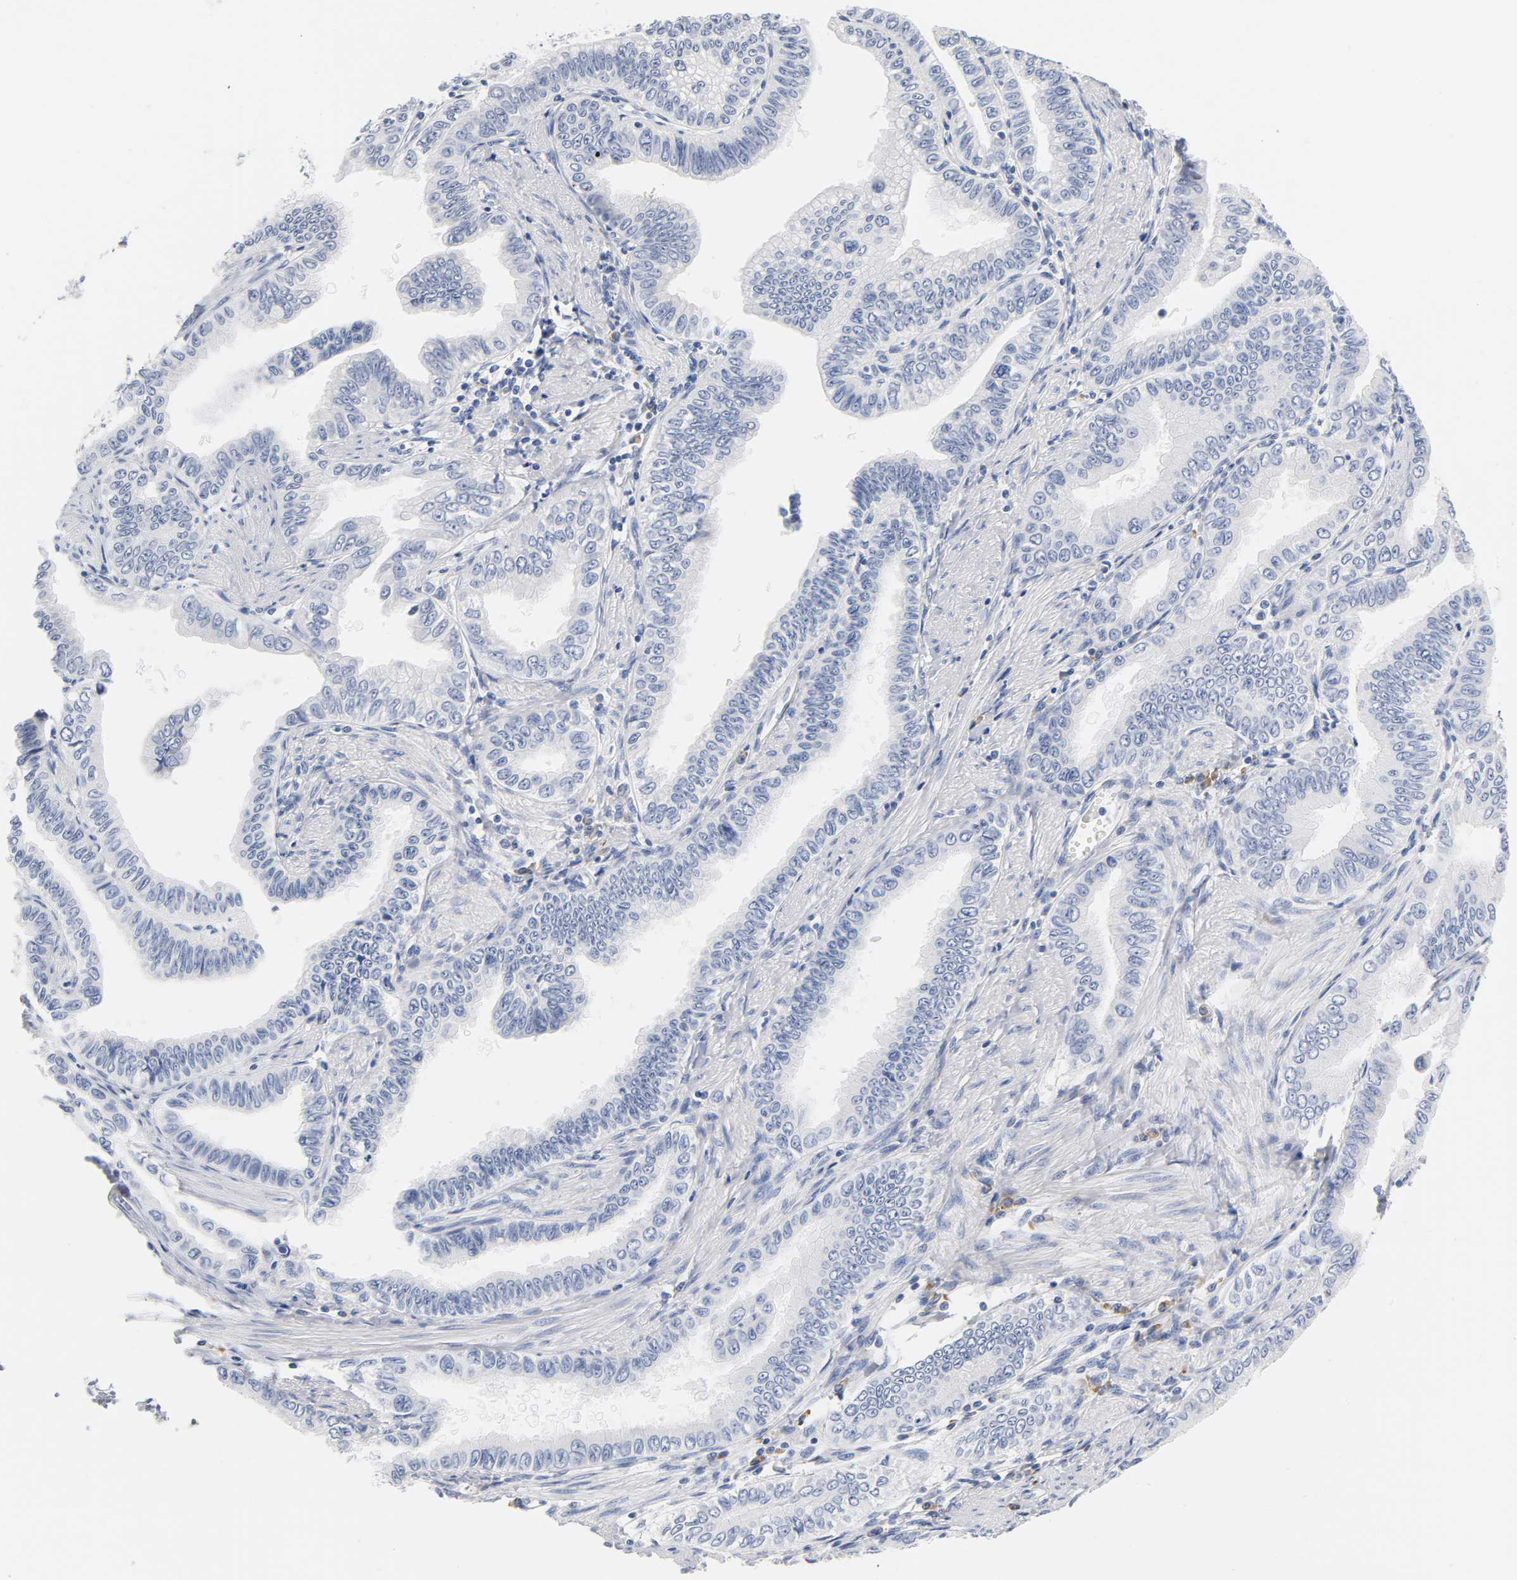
{"staining": {"intensity": "negative", "quantity": "none", "location": "none"}, "tissue": "pancreatic cancer", "cell_type": "Tumor cells", "image_type": "cancer", "snomed": [{"axis": "morphology", "description": "Normal tissue, NOS"}, {"axis": "topography", "description": "Lymph node"}], "caption": "Protein analysis of pancreatic cancer displays no significant staining in tumor cells.", "gene": "REL", "patient": {"sex": "male", "age": 50}}